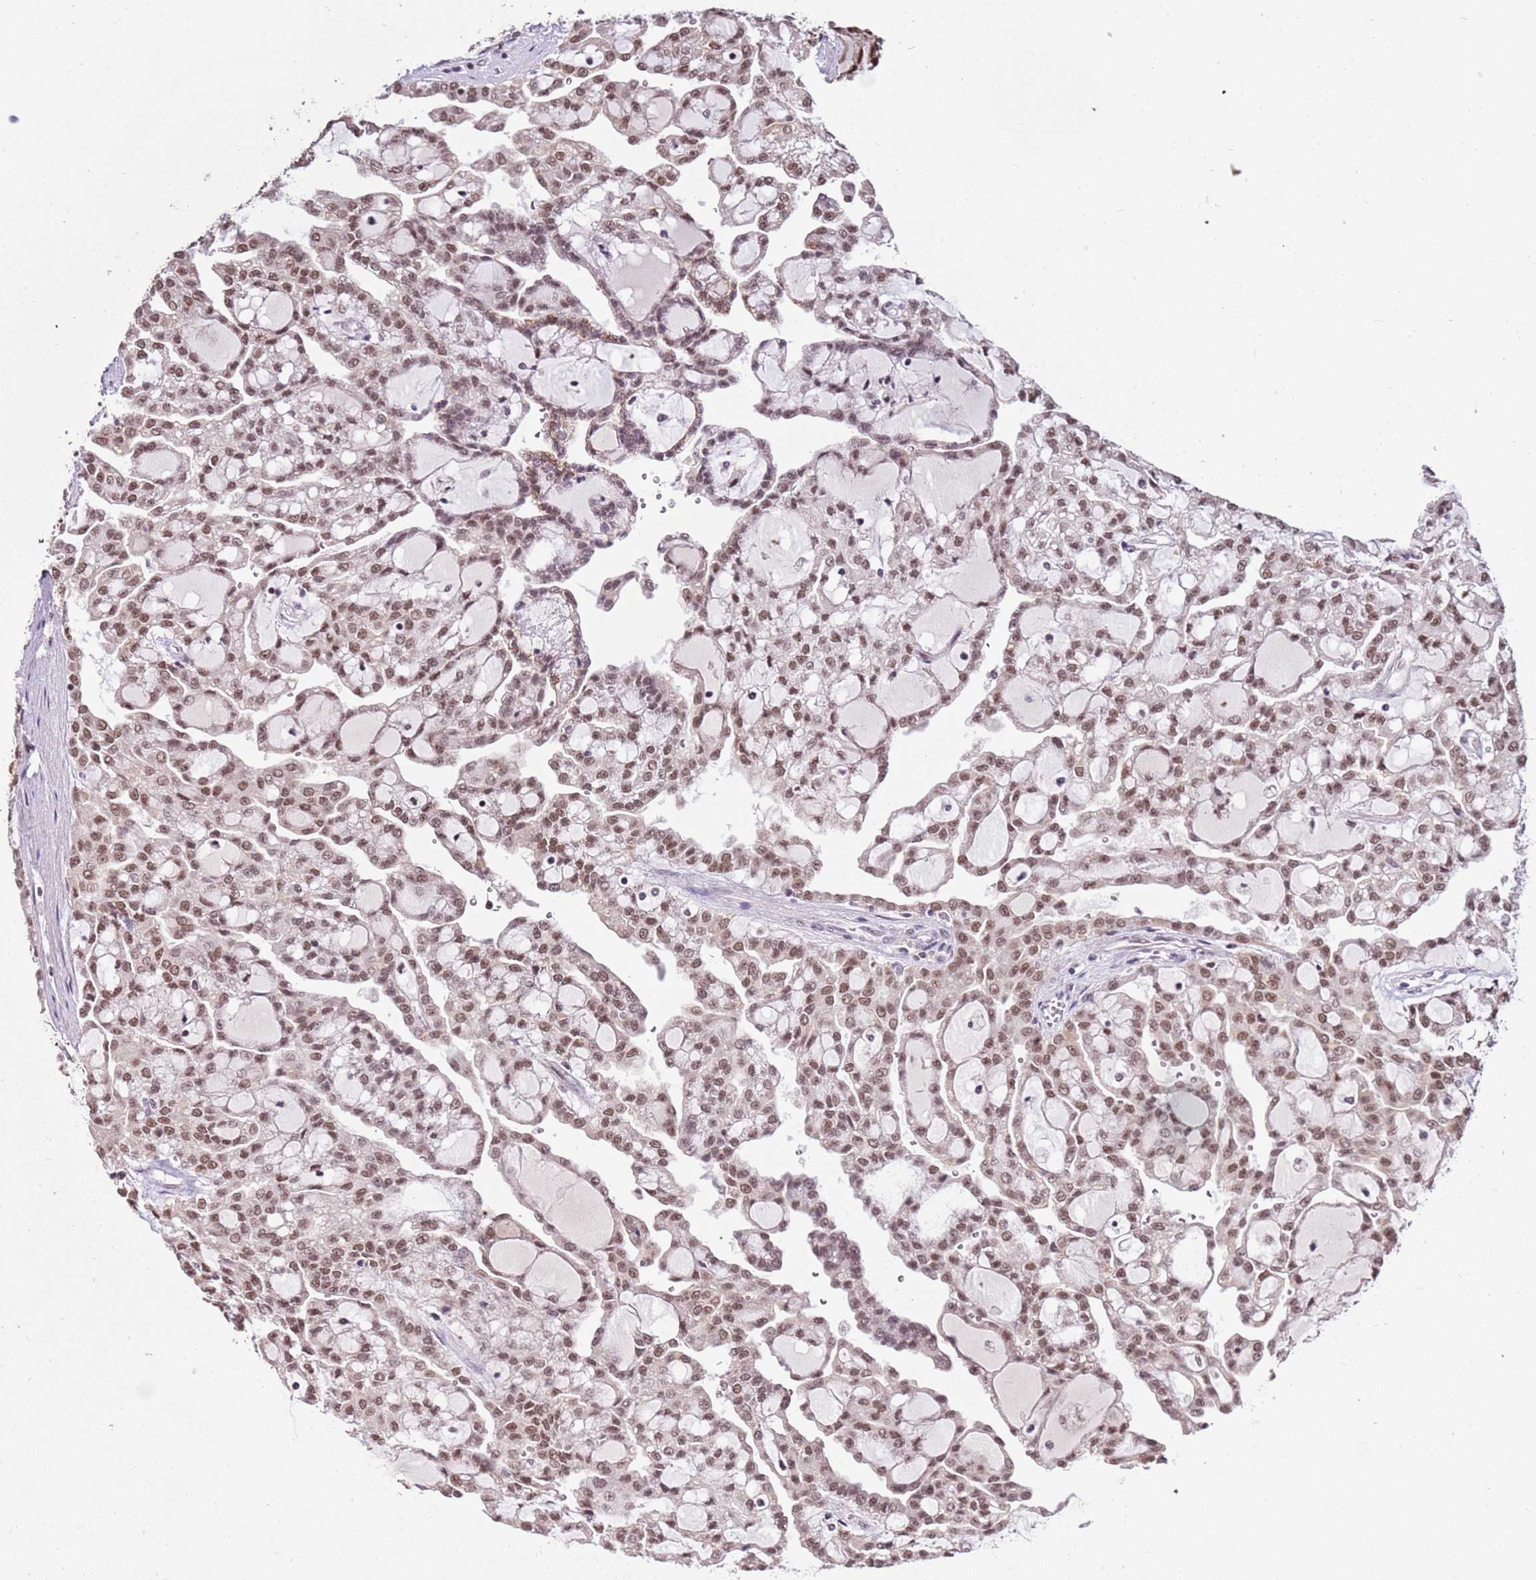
{"staining": {"intensity": "moderate", "quantity": ">75%", "location": "nuclear"}, "tissue": "renal cancer", "cell_type": "Tumor cells", "image_type": "cancer", "snomed": [{"axis": "morphology", "description": "Adenocarcinoma, NOS"}, {"axis": "topography", "description": "Kidney"}], "caption": "Renal adenocarcinoma stained with DAB (3,3'-diaminobenzidine) IHC displays medium levels of moderate nuclear staining in about >75% of tumor cells. (DAB IHC with brightfield microscopy, high magnification).", "gene": "AKAP8L", "patient": {"sex": "male", "age": 63}}